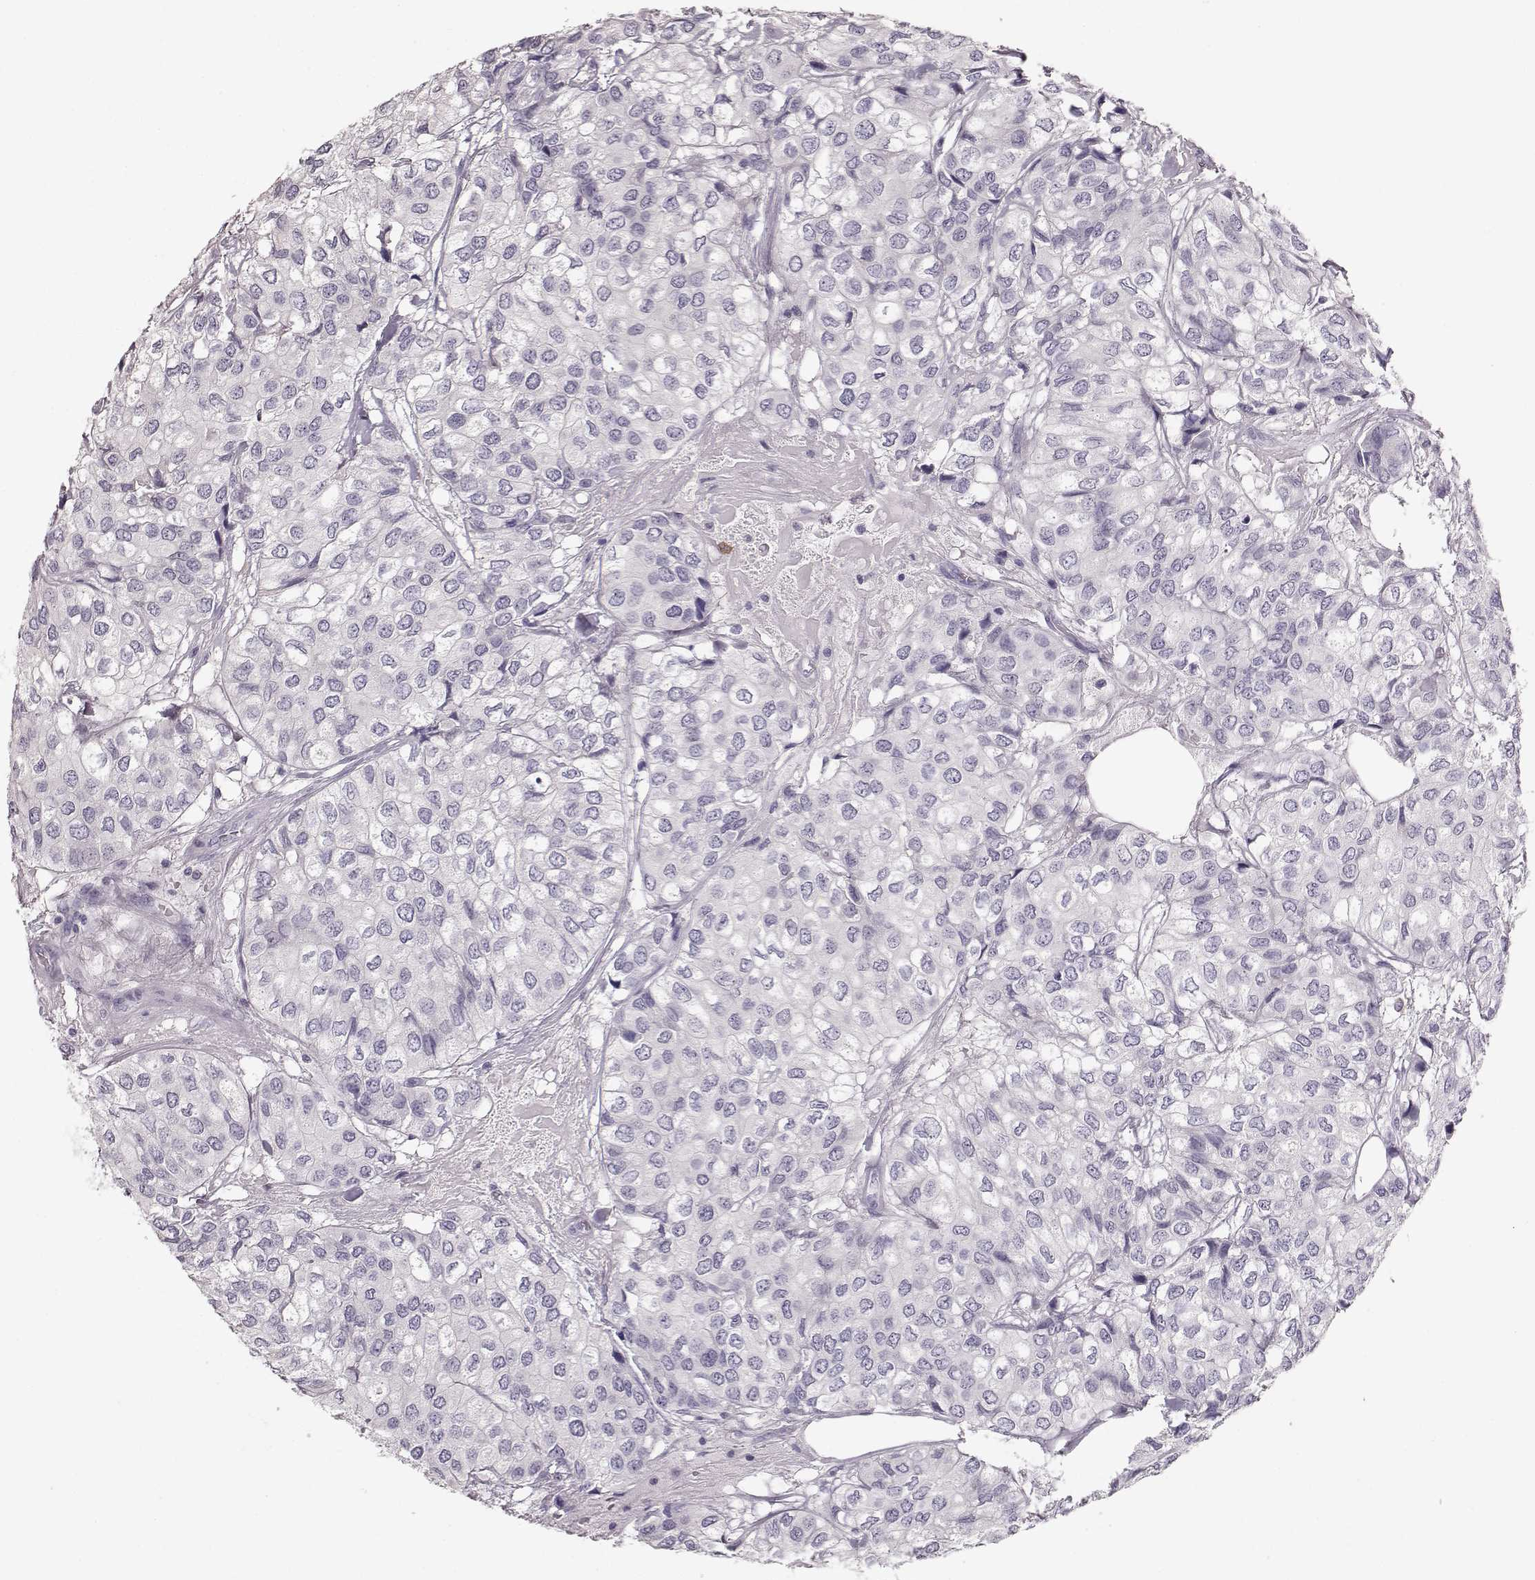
{"staining": {"intensity": "negative", "quantity": "none", "location": "none"}, "tissue": "urothelial cancer", "cell_type": "Tumor cells", "image_type": "cancer", "snomed": [{"axis": "morphology", "description": "Urothelial carcinoma, High grade"}, {"axis": "topography", "description": "Urinary bladder"}], "caption": "A high-resolution photomicrograph shows immunohistochemistry (IHC) staining of urothelial cancer, which shows no significant staining in tumor cells.", "gene": "NPTXR", "patient": {"sex": "male", "age": 73}}